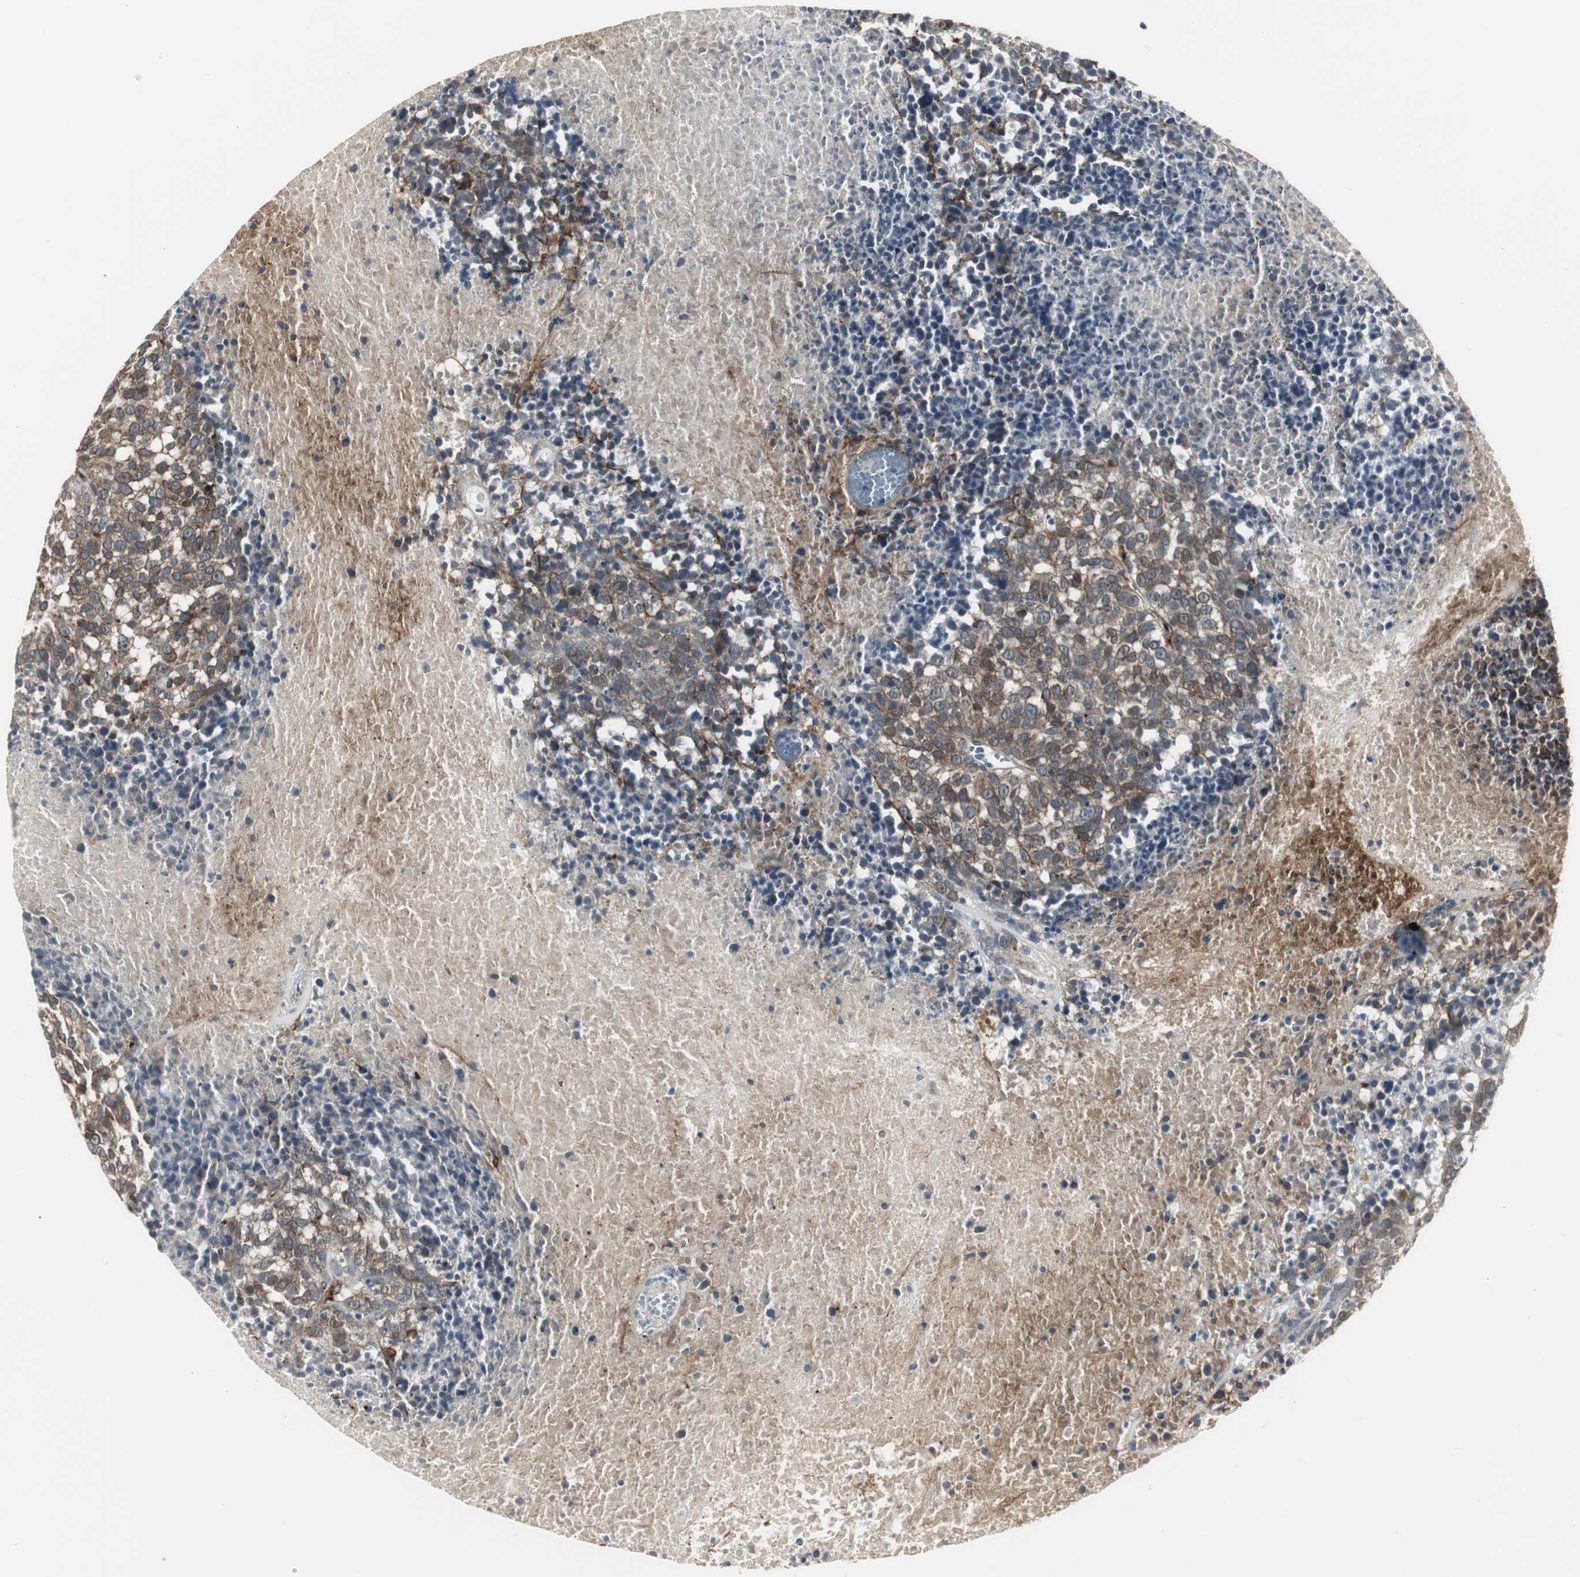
{"staining": {"intensity": "moderate", "quantity": "25%-75%", "location": "cytoplasmic/membranous"}, "tissue": "melanoma", "cell_type": "Tumor cells", "image_type": "cancer", "snomed": [{"axis": "morphology", "description": "Malignant melanoma, Metastatic site"}, {"axis": "topography", "description": "Cerebral cortex"}], "caption": "Moderate cytoplasmic/membranous protein positivity is identified in approximately 25%-75% of tumor cells in melanoma.", "gene": "SCYL3", "patient": {"sex": "female", "age": 52}}